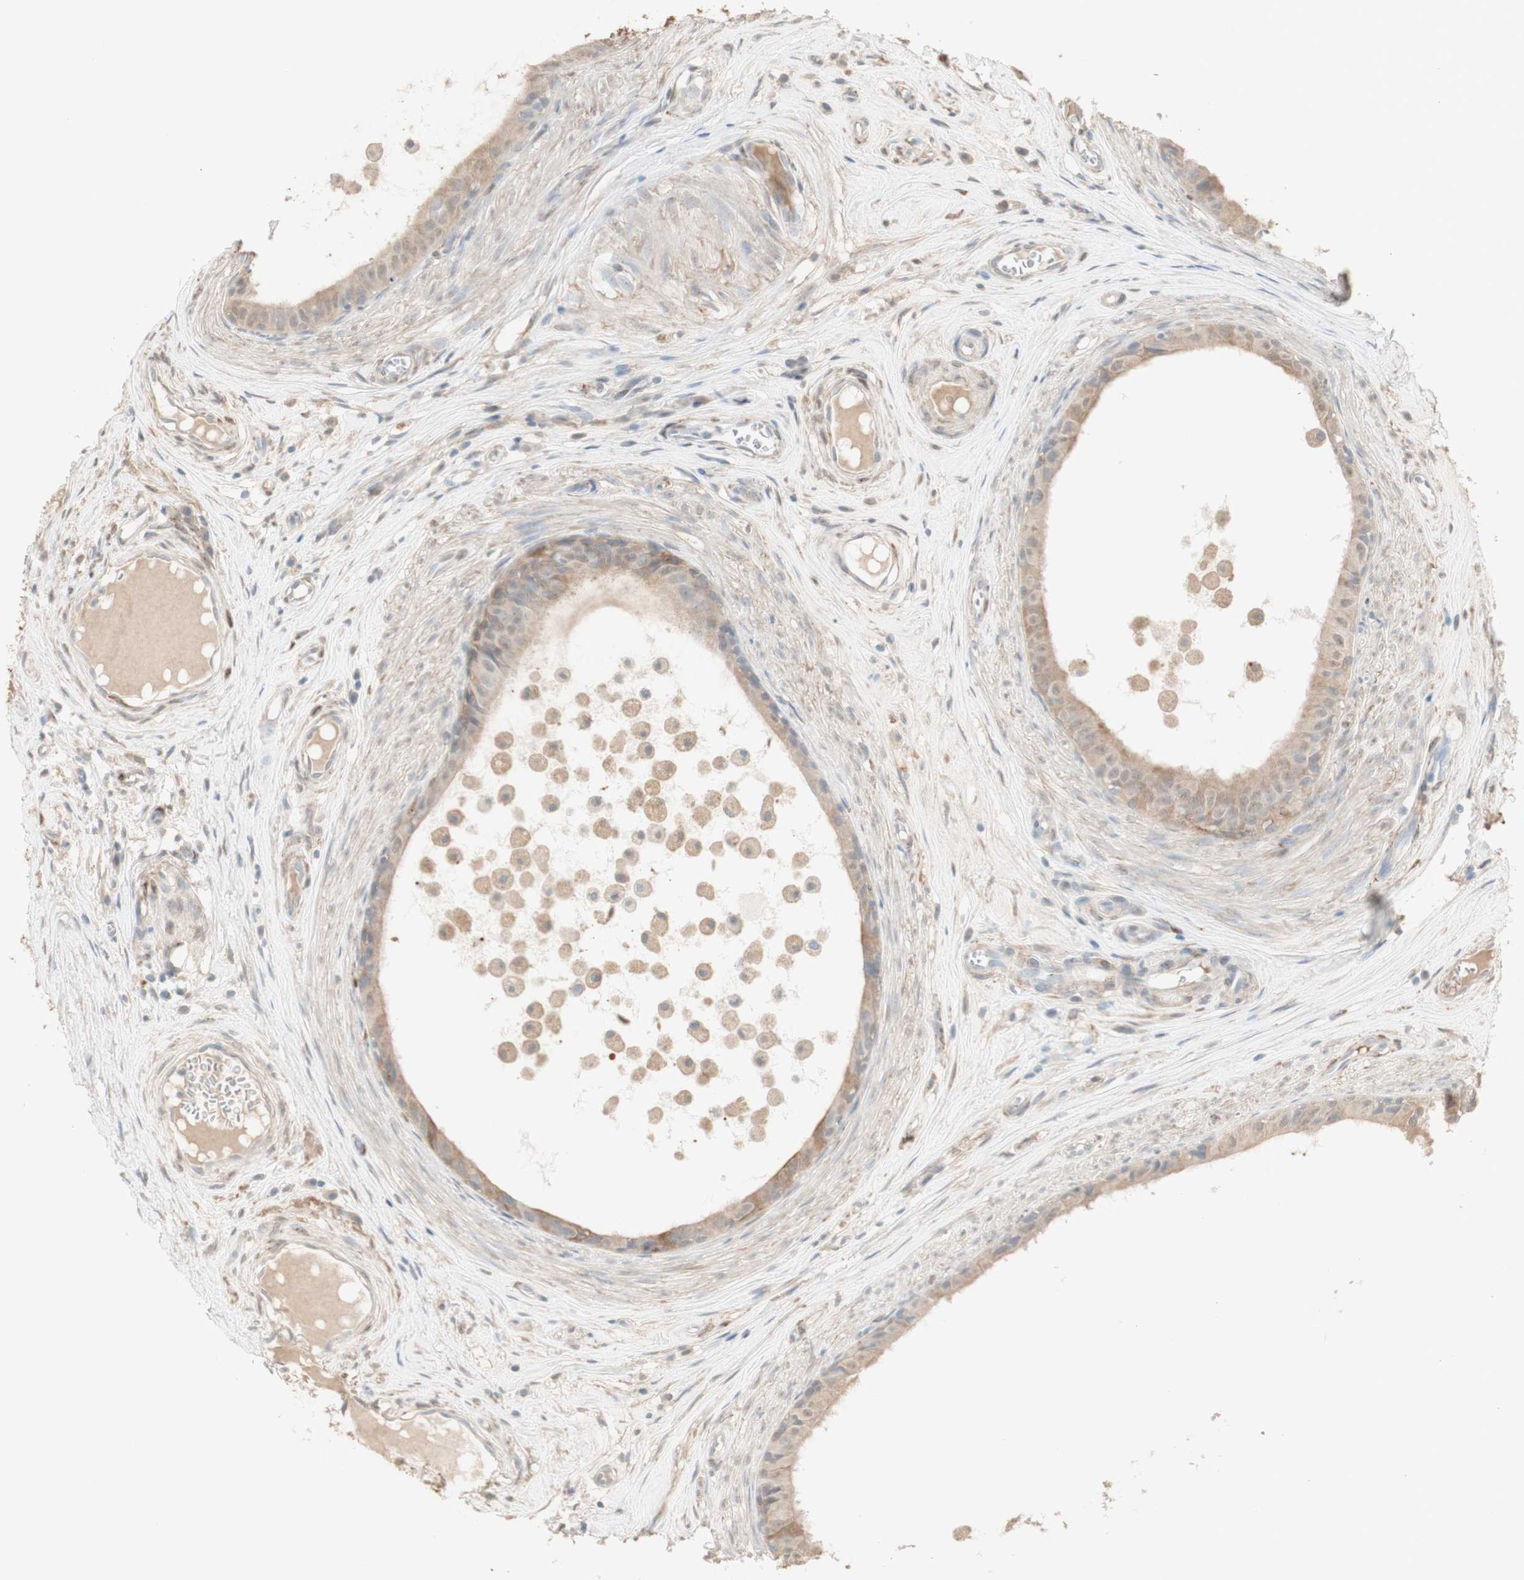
{"staining": {"intensity": "weak", "quantity": ">75%", "location": "cytoplasmic/membranous"}, "tissue": "epididymis", "cell_type": "Glandular cells", "image_type": "normal", "snomed": [{"axis": "morphology", "description": "Normal tissue, NOS"}, {"axis": "morphology", "description": "Inflammation, NOS"}, {"axis": "topography", "description": "Epididymis"}], "caption": "A low amount of weak cytoplasmic/membranous expression is seen in about >75% of glandular cells in benign epididymis. Immunohistochemistry (ihc) stains the protein in brown and the nuclei are stained blue.", "gene": "MUC3A", "patient": {"sex": "male", "age": 85}}